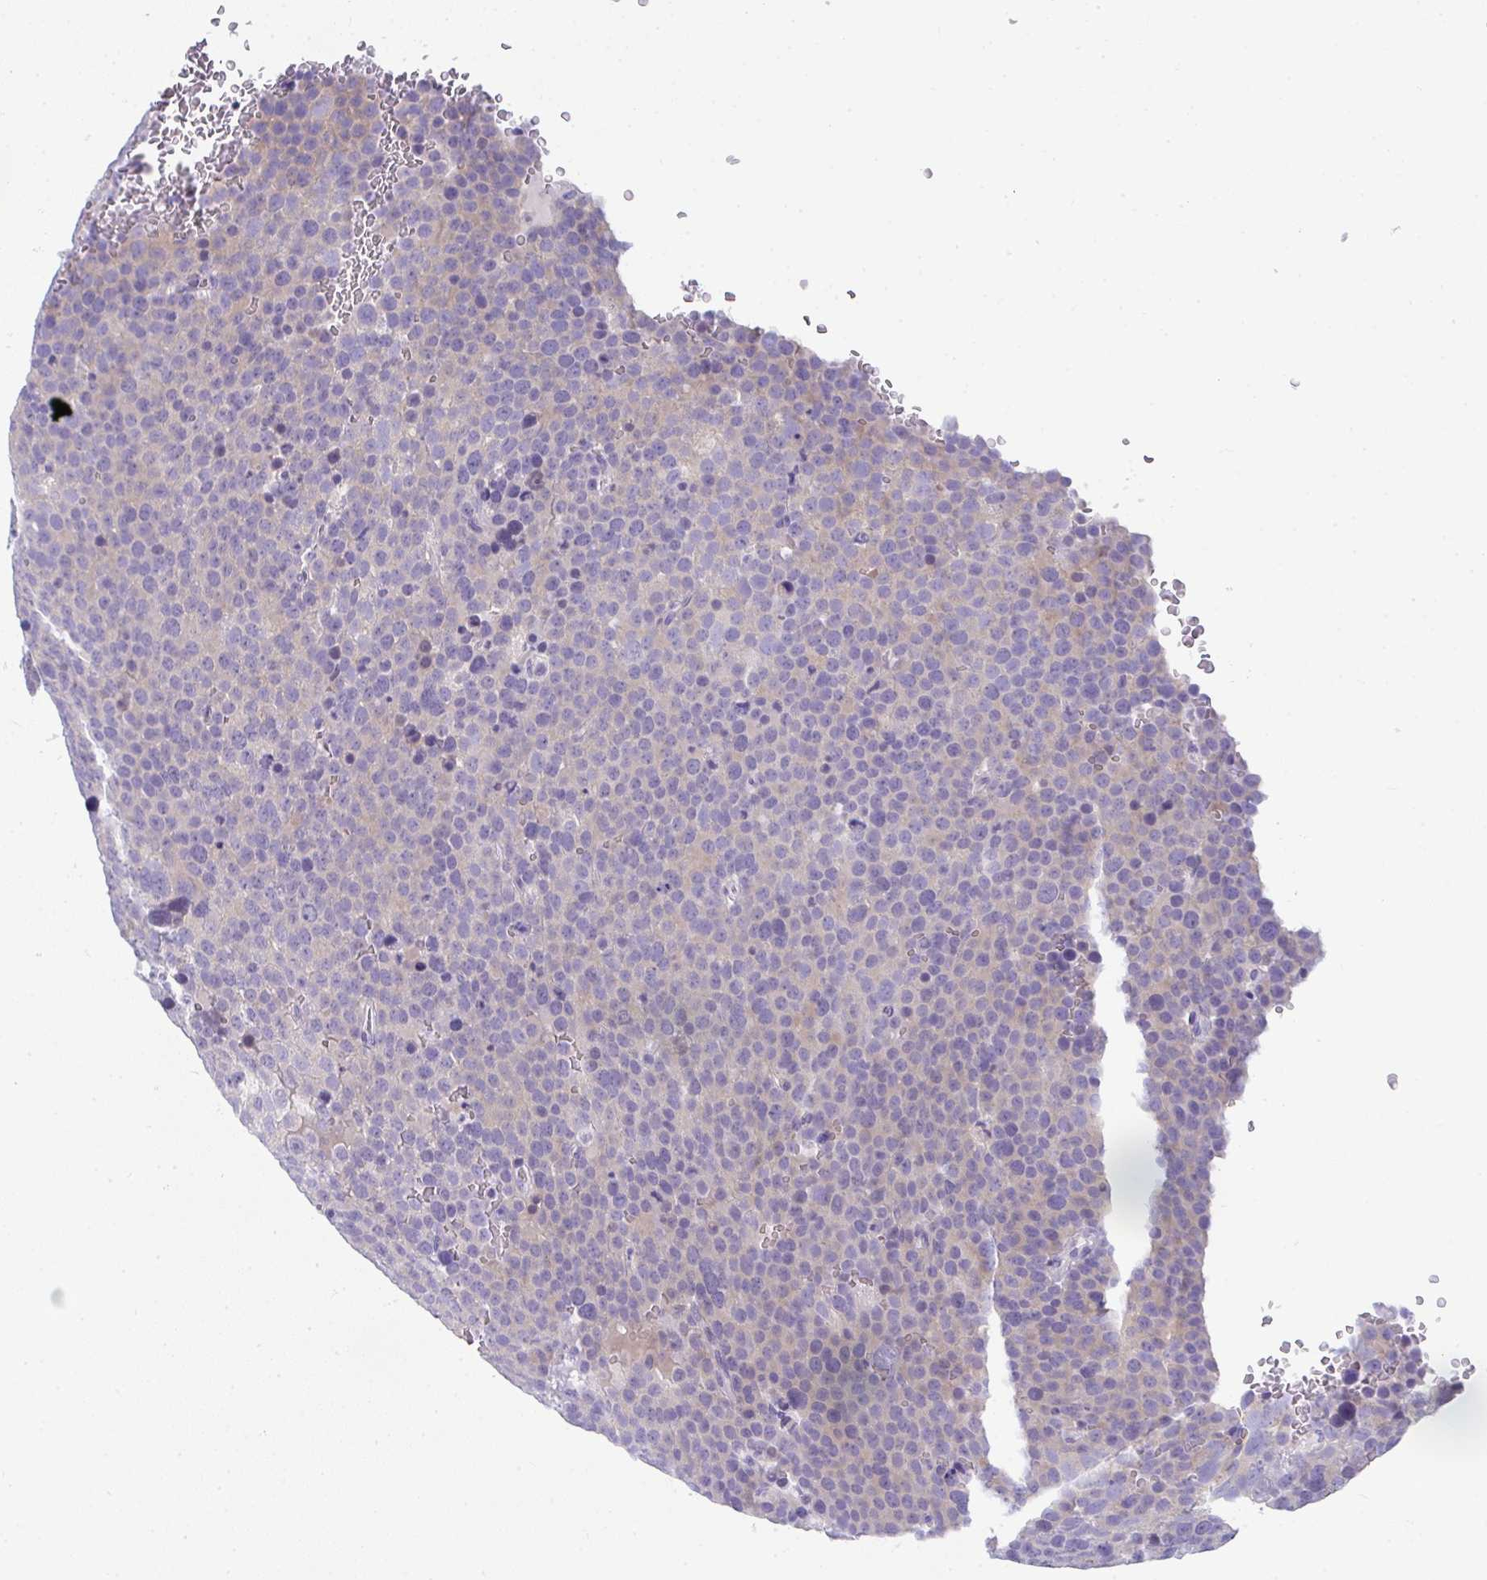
{"staining": {"intensity": "negative", "quantity": "none", "location": "none"}, "tissue": "testis cancer", "cell_type": "Tumor cells", "image_type": "cancer", "snomed": [{"axis": "morphology", "description": "Seminoma, NOS"}, {"axis": "topography", "description": "Testis"}], "caption": "Photomicrograph shows no protein positivity in tumor cells of testis cancer (seminoma) tissue.", "gene": "TTC30B", "patient": {"sex": "male", "age": 71}}